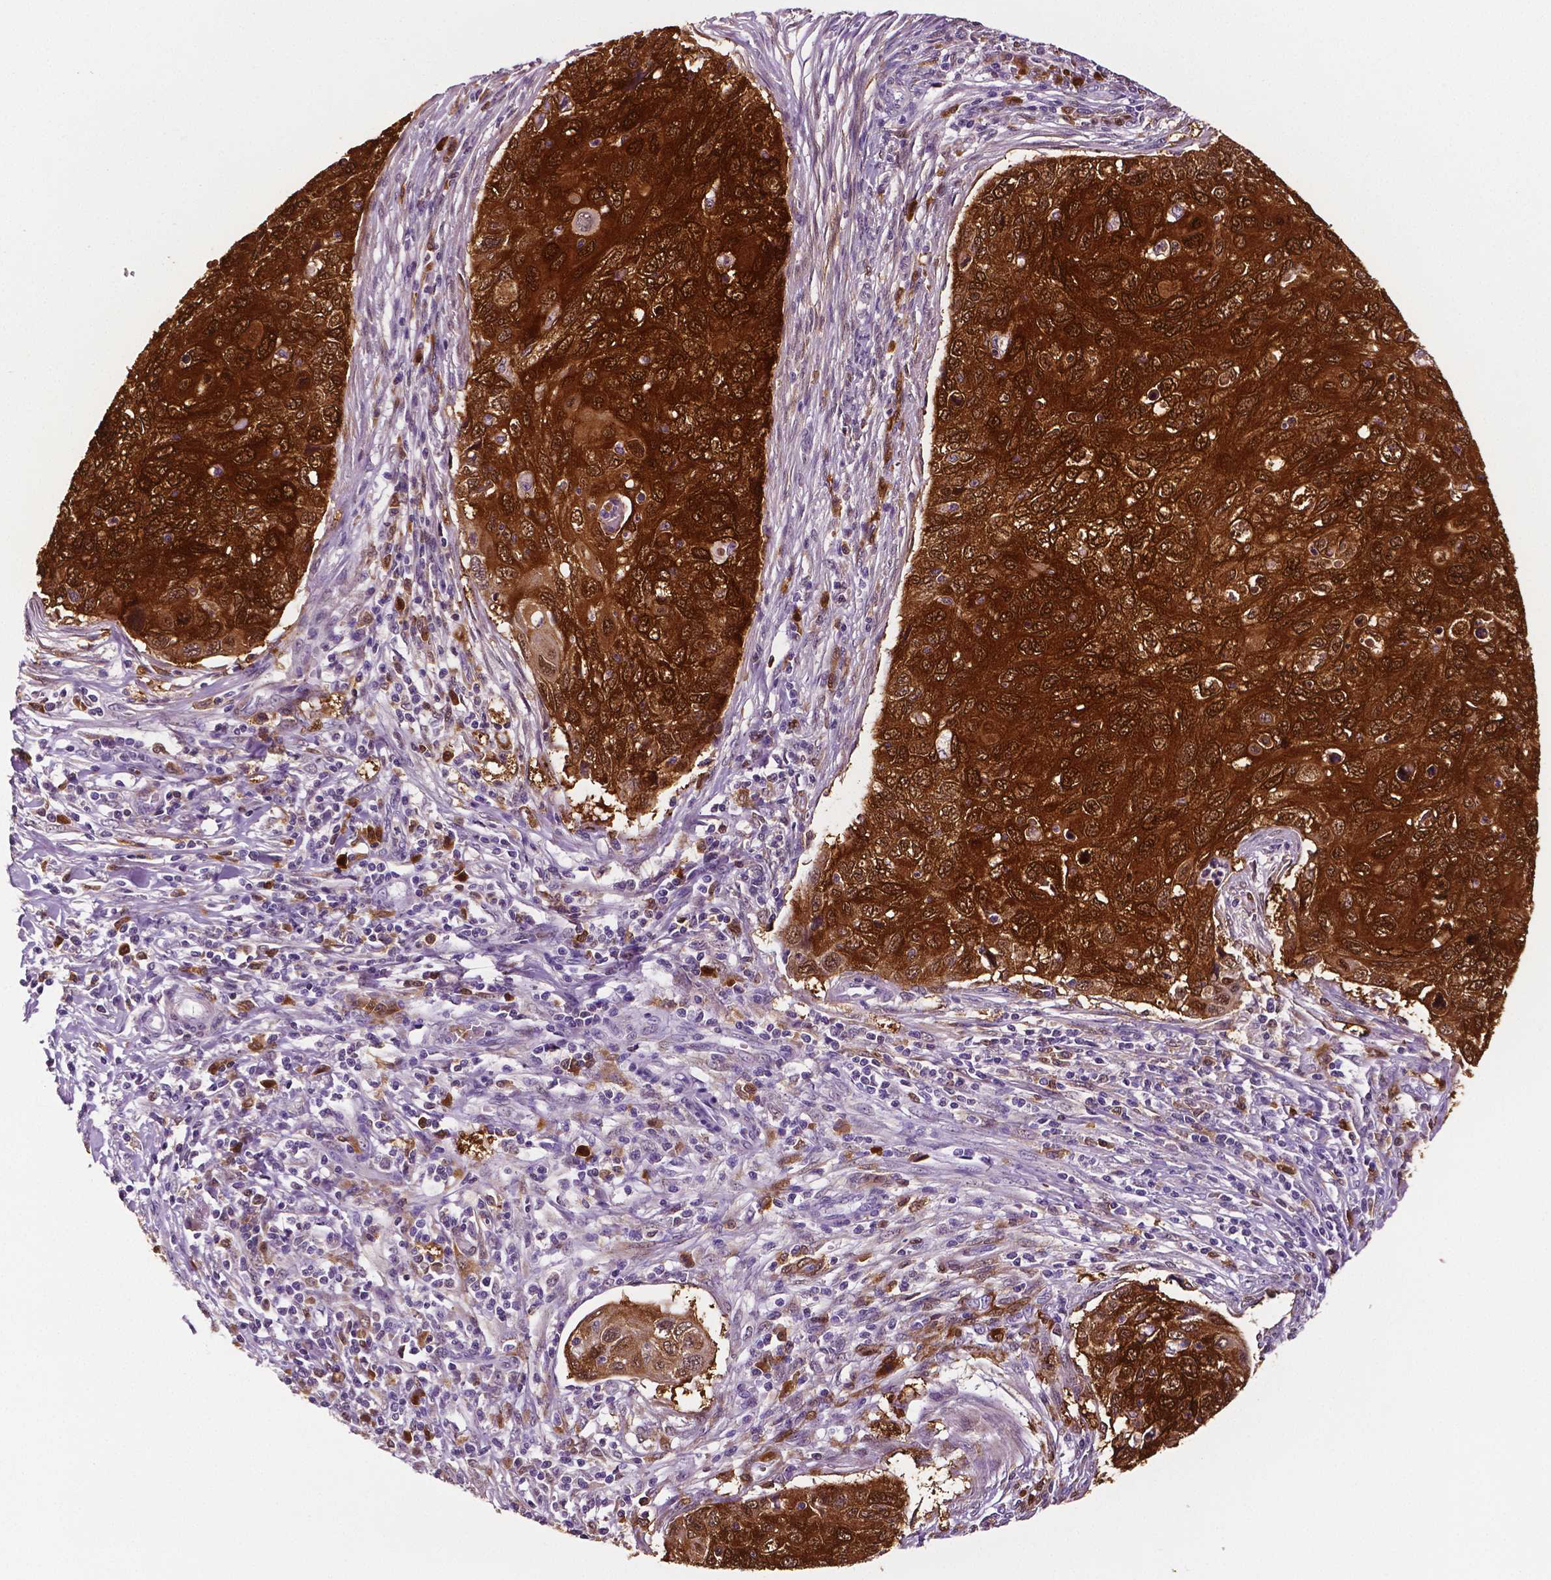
{"staining": {"intensity": "strong", "quantity": ">75%", "location": "cytoplasmic/membranous,nuclear"}, "tissue": "cervical cancer", "cell_type": "Tumor cells", "image_type": "cancer", "snomed": [{"axis": "morphology", "description": "Squamous cell carcinoma, NOS"}, {"axis": "topography", "description": "Cervix"}], "caption": "Immunohistochemistry histopathology image of neoplastic tissue: cervical squamous cell carcinoma stained using IHC shows high levels of strong protein expression localized specifically in the cytoplasmic/membranous and nuclear of tumor cells, appearing as a cytoplasmic/membranous and nuclear brown color.", "gene": "PHGDH", "patient": {"sex": "female", "age": 70}}